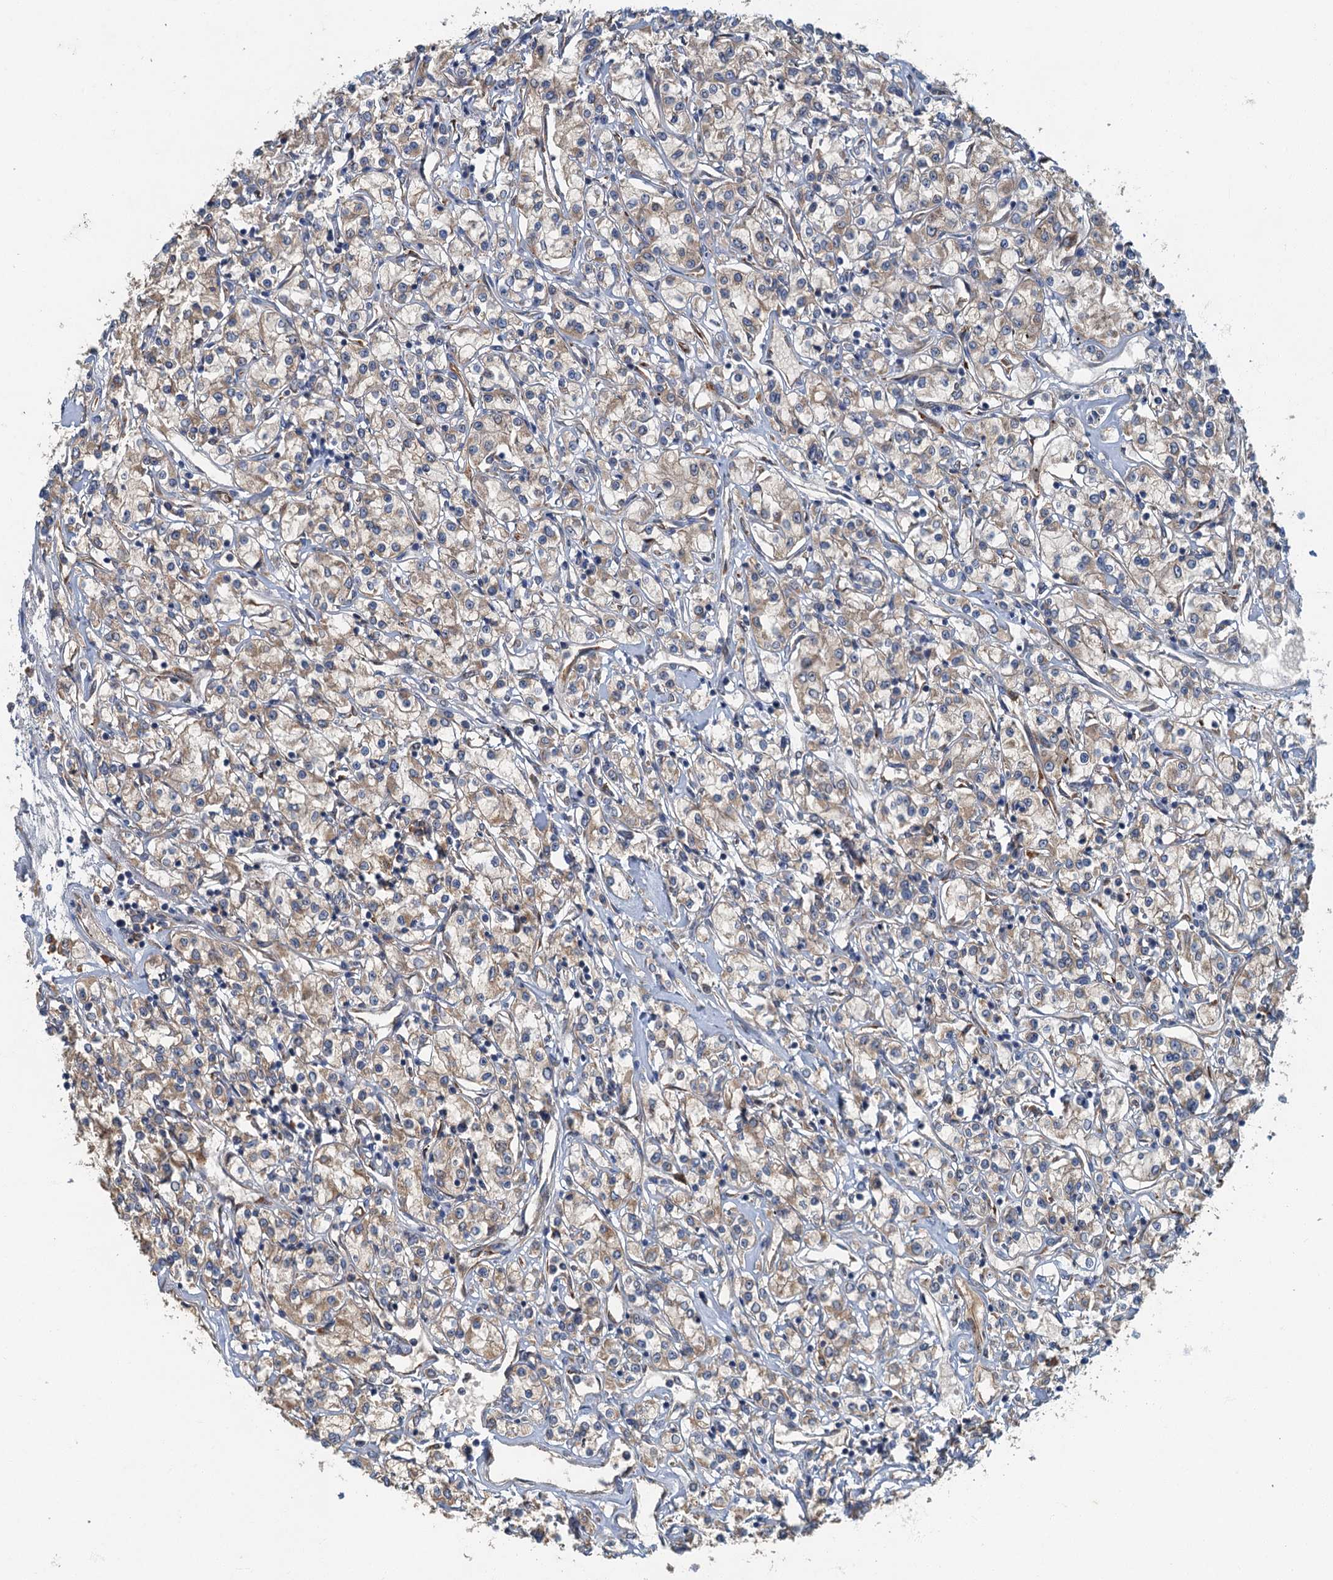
{"staining": {"intensity": "weak", "quantity": ">75%", "location": "cytoplasmic/membranous"}, "tissue": "renal cancer", "cell_type": "Tumor cells", "image_type": "cancer", "snomed": [{"axis": "morphology", "description": "Adenocarcinoma, NOS"}, {"axis": "topography", "description": "Kidney"}], "caption": "This is a micrograph of immunohistochemistry staining of renal adenocarcinoma, which shows weak staining in the cytoplasmic/membranous of tumor cells.", "gene": "SPDYC", "patient": {"sex": "female", "age": 59}}